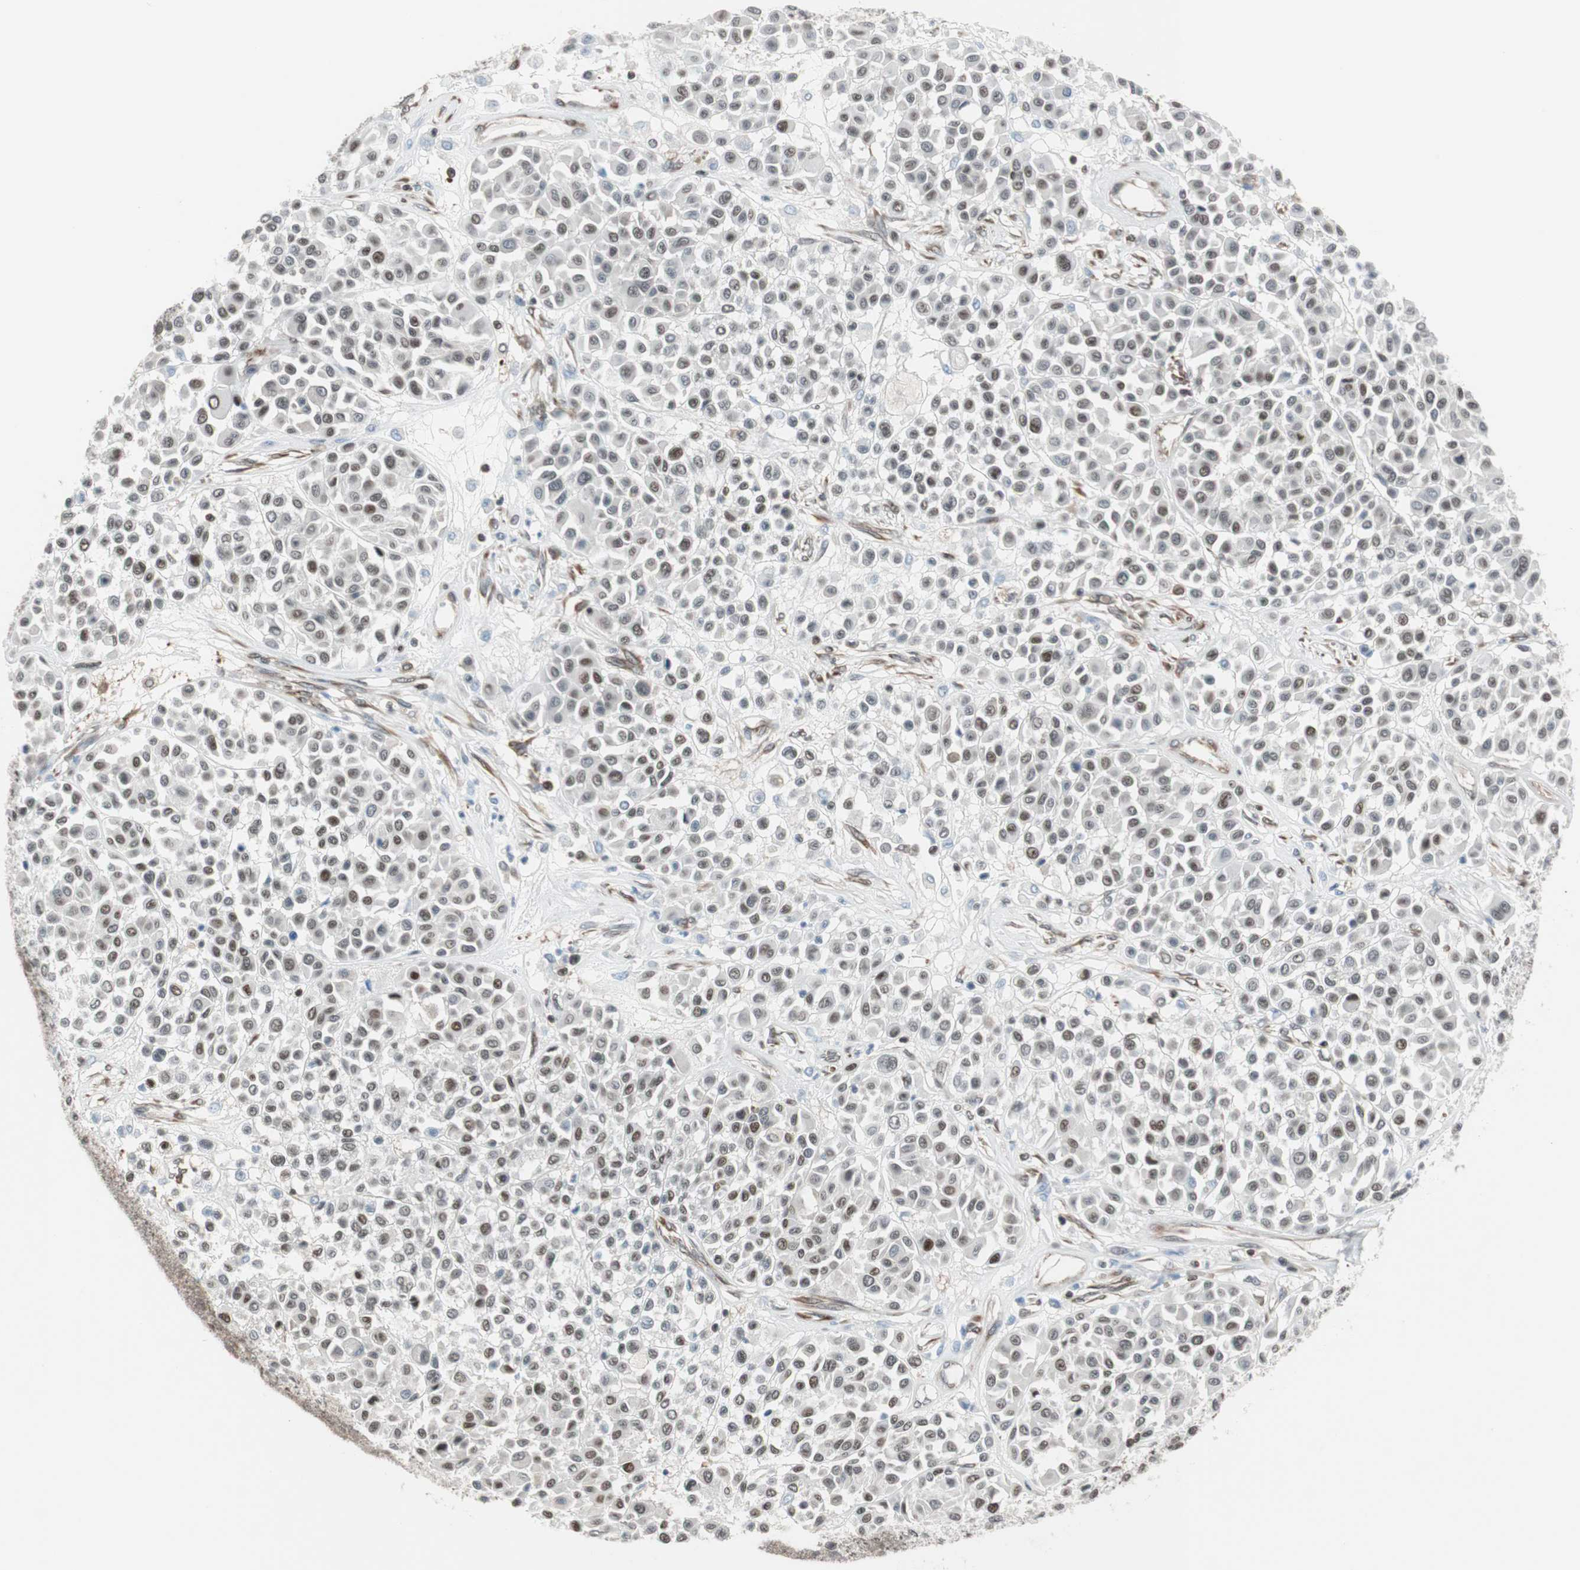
{"staining": {"intensity": "moderate", "quantity": "<25%", "location": "nuclear"}, "tissue": "melanoma", "cell_type": "Tumor cells", "image_type": "cancer", "snomed": [{"axis": "morphology", "description": "Malignant melanoma, Metastatic site"}, {"axis": "topography", "description": "Soft tissue"}], "caption": "The image demonstrates staining of malignant melanoma (metastatic site), revealing moderate nuclear protein expression (brown color) within tumor cells. (DAB (3,3'-diaminobenzidine) IHC, brown staining for protein, blue staining for nuclei).", "gene": "ZNF512B", "patient": {"sex": "male", "age": 41}}